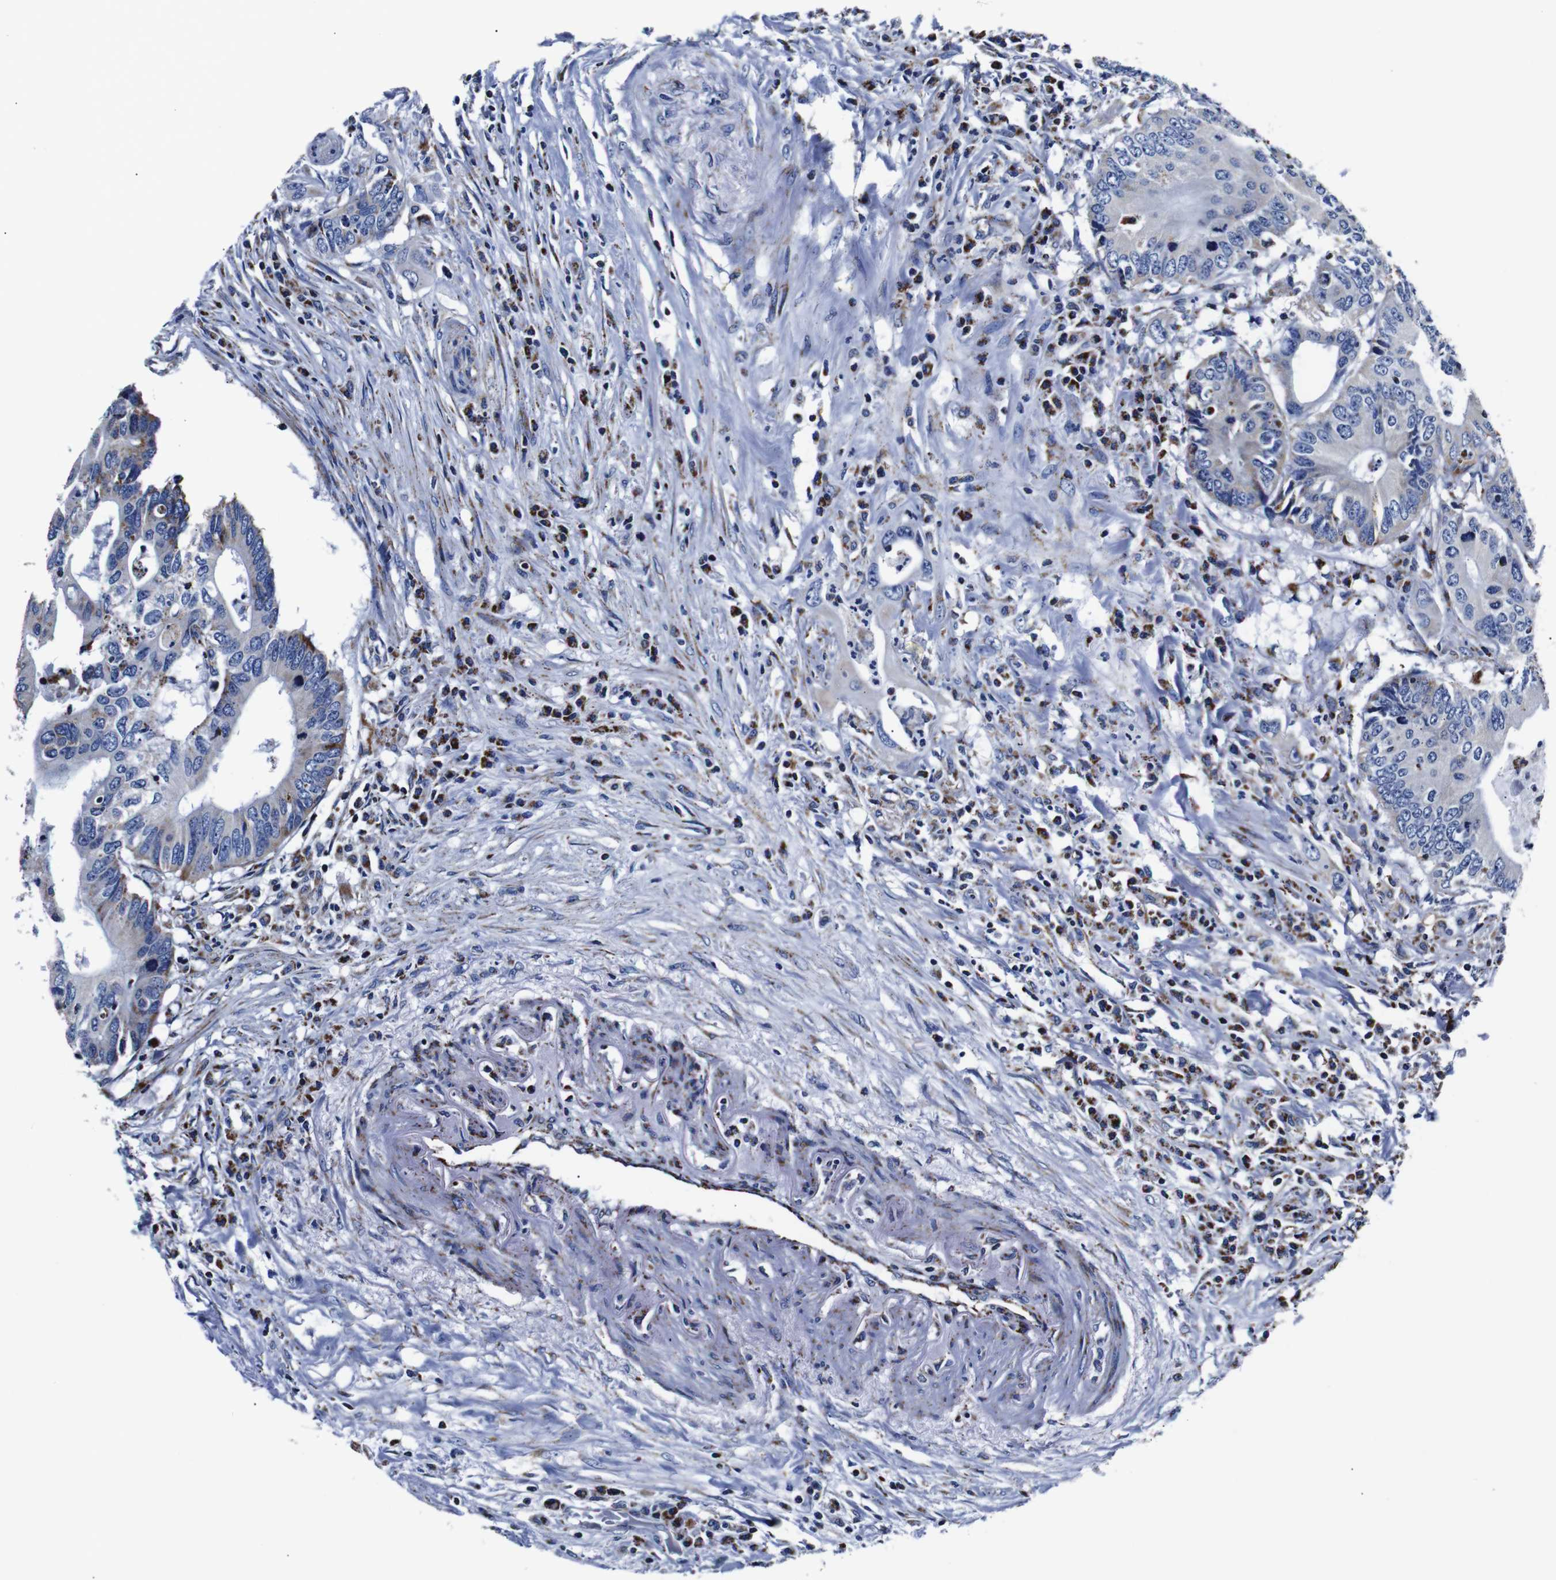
{"staining": {"intensity": "negative", "quantity": "none", "location": "none"}, "tissue": "colorectal cancer", "cell_type": "Tumor cells", "image_type": "cancer", "snomed": [{"axis": "morphology", "description": "Adenocarcinoma, NOS"}, {"axis": "topography", "description": "Colon"}], "caption": "Immunohistochemical staining of colorectal adenocarcinoma shows no significant staining in tumor cells.", "gene": "FKBP9", "patient": {"sex": "male", "age": 71}}